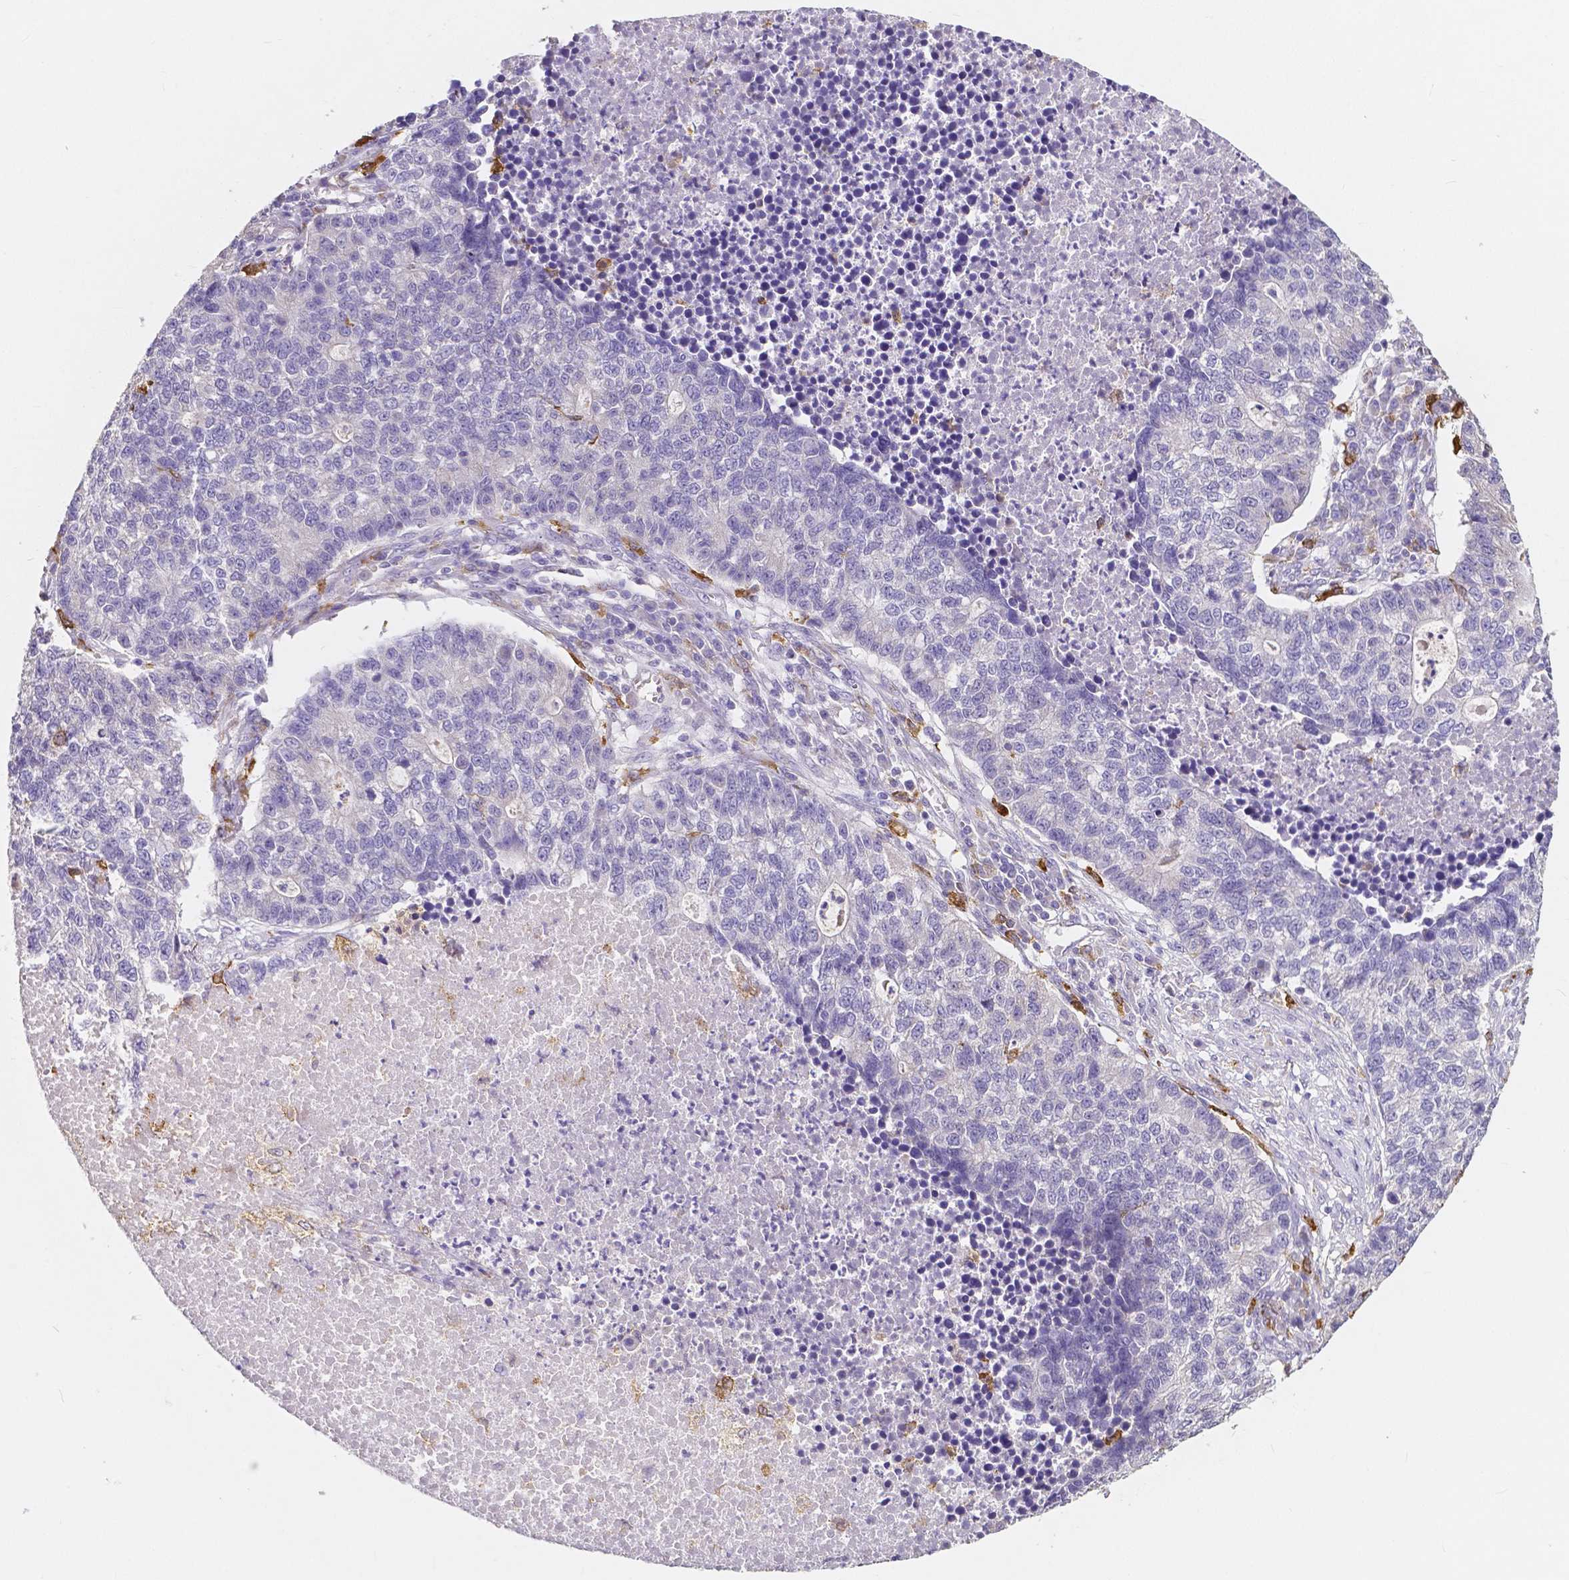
{"staining": {"intensity": "negative", "quantity": "none", "location": "none"}, "tissue": "lung cancer", "cell_type": "Tumor cells", "image_type": "cancer", "snomed": [{"axis": "morphology", "description": "Adenocarcinoma, NOS"}, {"axis": "topography", "description": "Lung"}], "caption": "This is an immunohistochemistry (IHC) micrograph of lung adenocarcinoma. There is no staining in tumor cells.", "gene": "ACP5", "patient": {"sex": "male", "age": 57}}